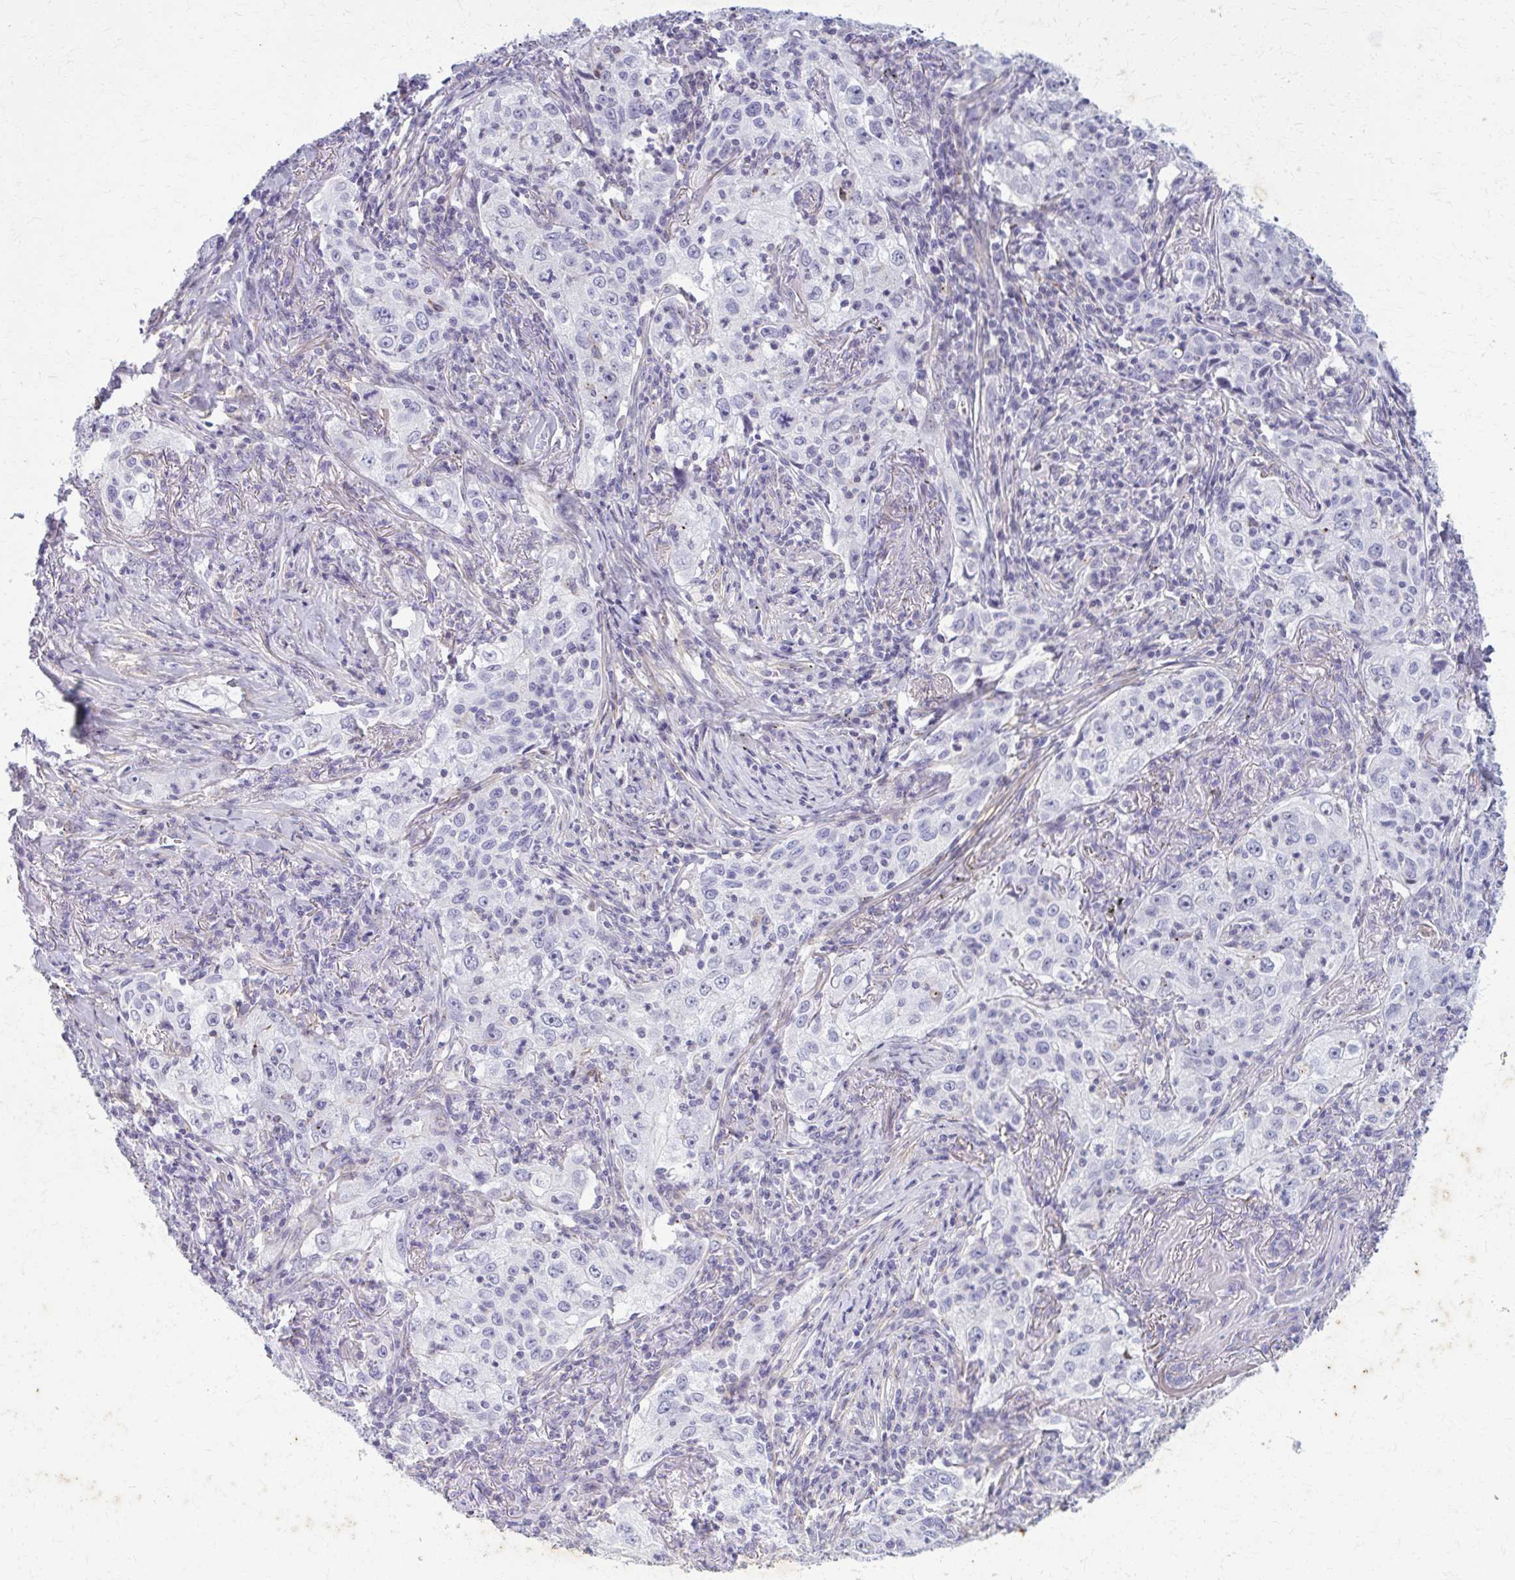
{"staining": {"intensity": "negative", "quantity": "none", "location": "none"}, "tissue": "lung cancer", "cell_type": "Tumor cells", "image_type": "cancer", "snomed": [{"axis": "morphology", "description": "Squamous cell carcinoma, NOS"}, {"axis": "topography", "description": "Lung"}], "caption": "Photomicrograph shows no significant protein expression in tumor cells of lung cancer. Nuclei are stained in blue.", "gene": "CARD9", "patient": {"sex": "male", "age": 71}}